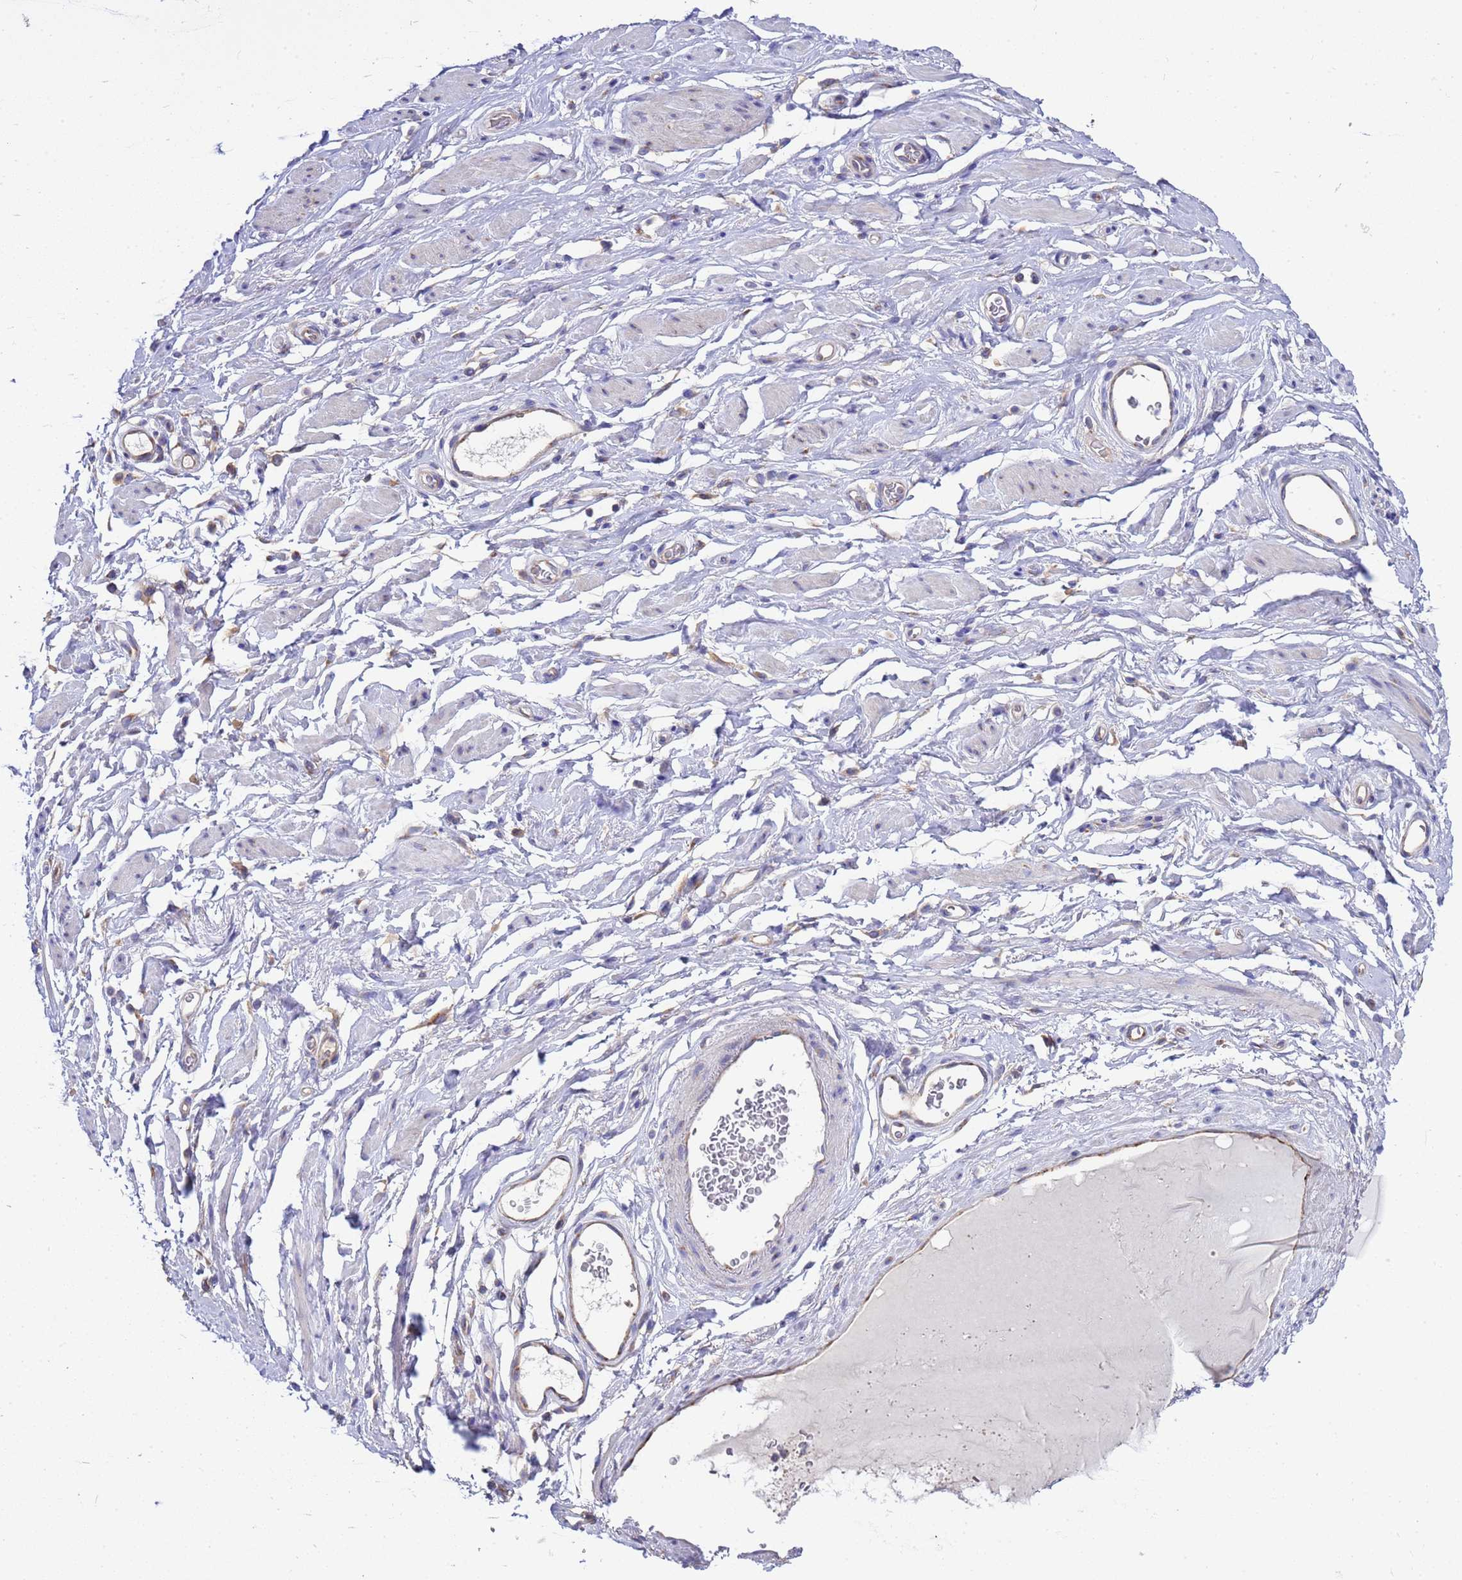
{"staining": {"intensity": "negative", "quantity": "none", "location": "none"}, "tissue": "adipose tissue", "cell_type": "Adipocytes", "image_type": "normal", "snomed": [{"axis": "morphology", "description": "Normal tissue, NOS"}, {"axis": "morphology", "description": "Adenocarcinoma, NOS"}, {"axis": "topography", "description": "Rectum"}, {"axis": "topography", "description": "Vagina"}, {"axis": "topography", "description": "Peripheral nerve tissue"}], "caption": "The histopathology image shows no staining of adipocytes in benign adipose tissue.", "gene": "ANAPC1", "patient": {"sex": "female", "age": 71}}